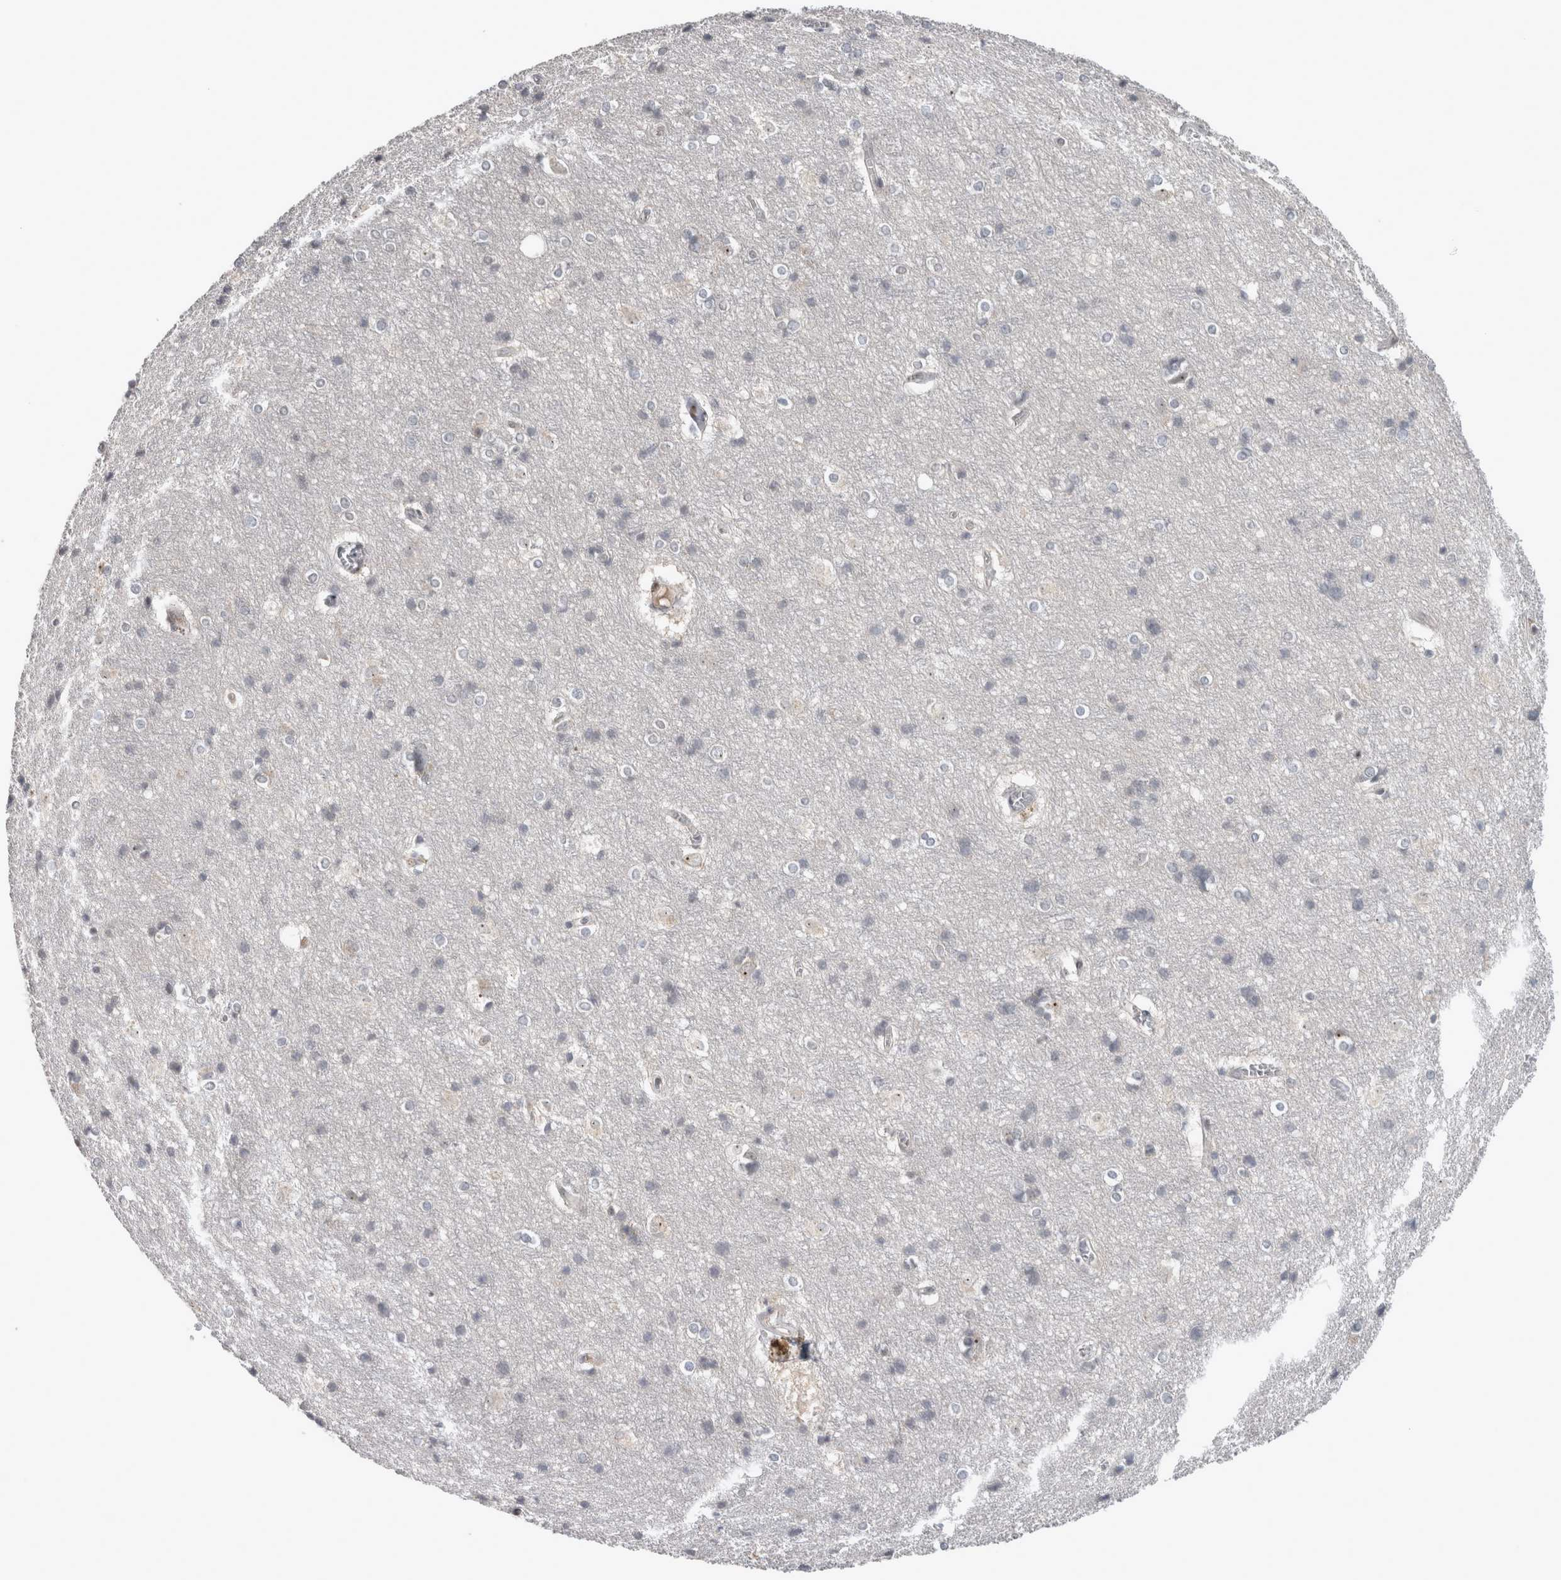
{"staining": {"intensity": "negative", "quantity": "none", "location": "none"}, "tissue": "cerebral cortex", "cell_type": "Endothelial cells", "image_type": "normal", "snomed": [{"axis": "morphology", "description": "Normal tissue, NOS"}, {"axis": "topography", "description": "Cerebral cortex"}], "caption": "An image of cerebral cortex stained for a protein shows no brown staining in endothelial cells.", "gene": "RBM28", "patient": {"sex": "male", "age": 54}}